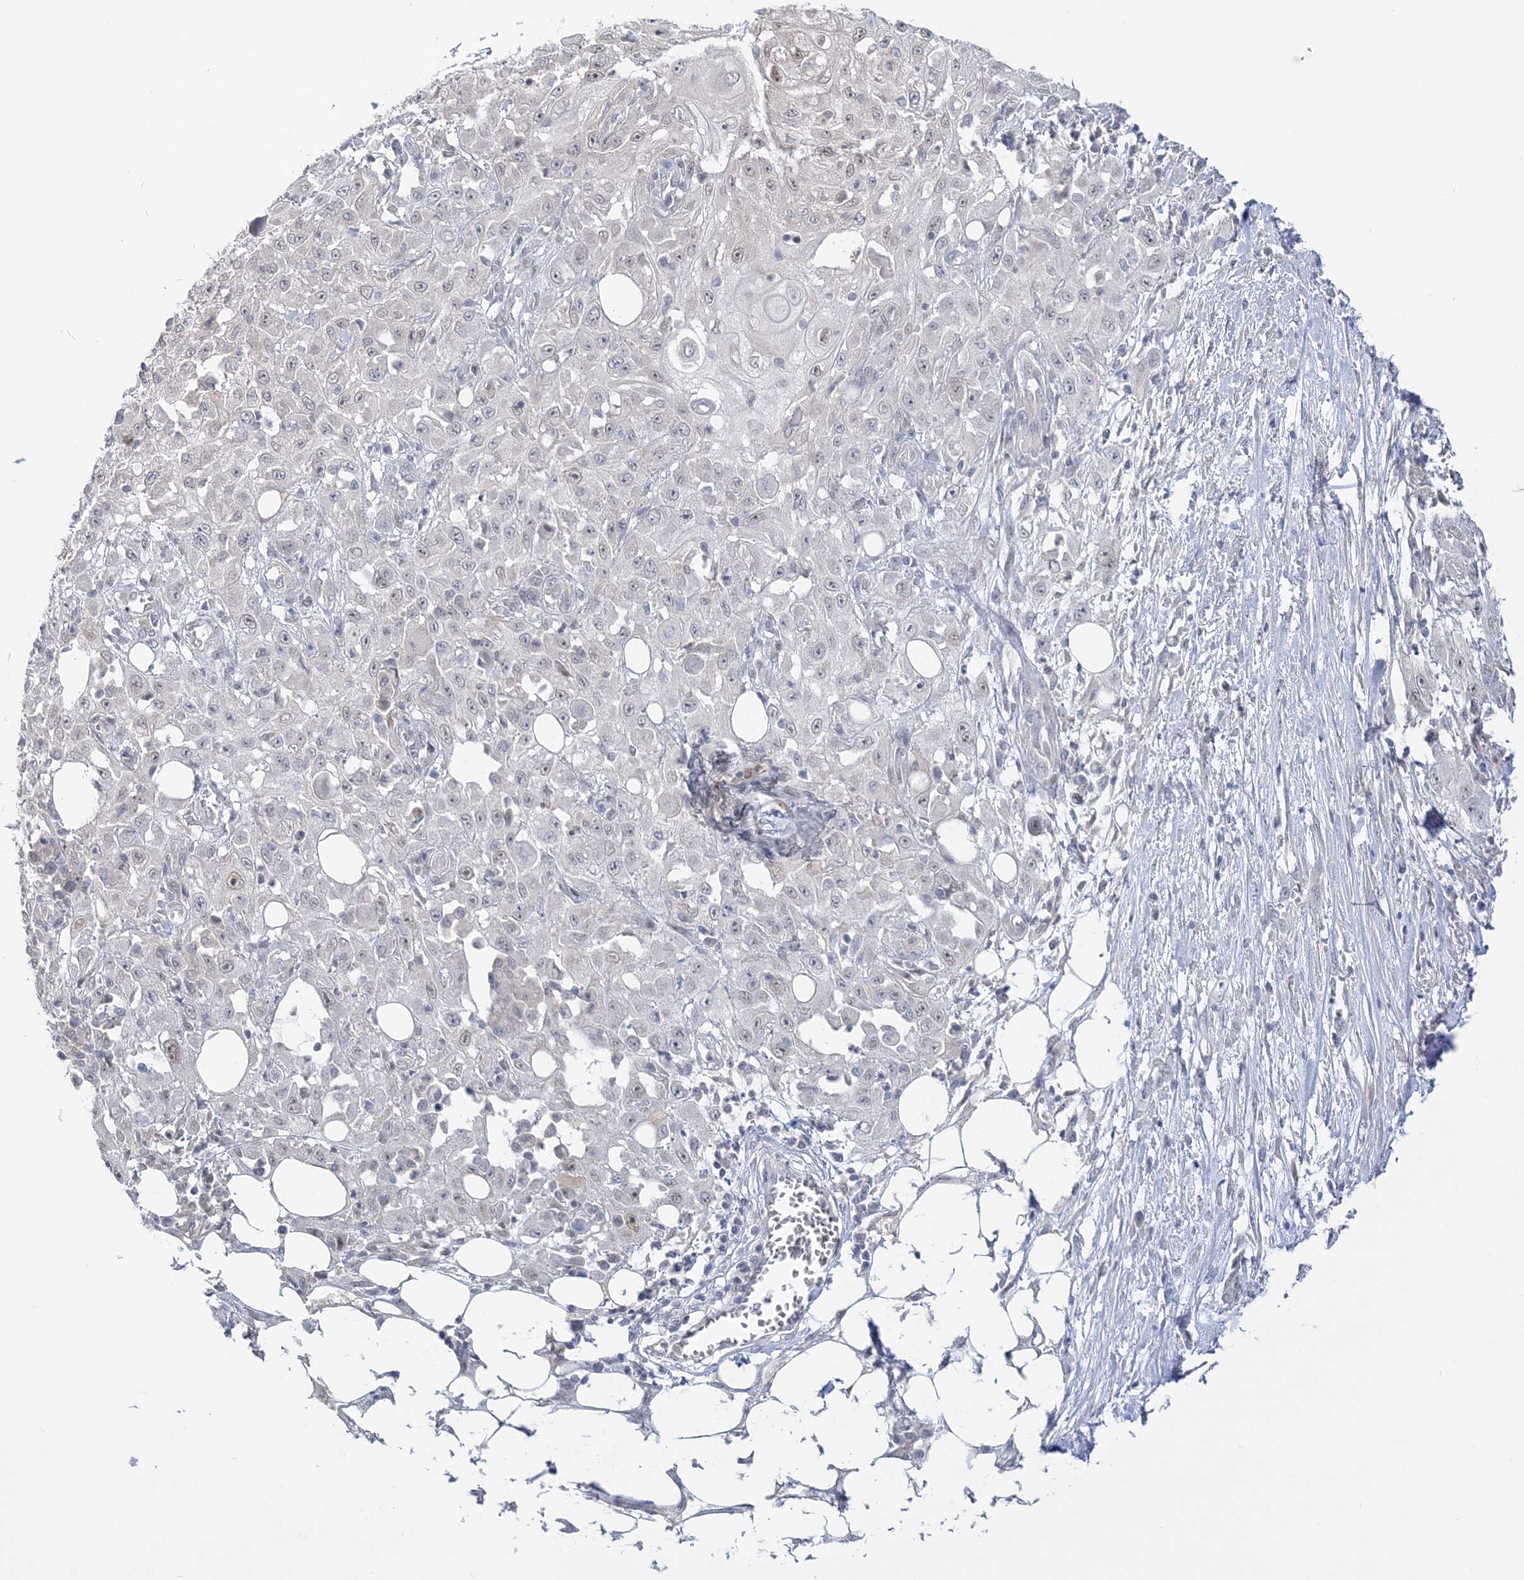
{"staining": {"intensity": "negative", "quantity": "none", "location": "none"}, "tissue": "skin cancer", "cell_type": "Tumor cells", "image_type": "cancer", "snomed": [{"axis": "morphology", "description": "Squamous cell carcinoma, NOS"}, {"axis": "morphology", "description": "Squamous cell carcinoma, metastatic, NOS"}, {"axis": "topography", "description": "Skin"}, {"axis": "topography", "description": "Lymph node"}], "caption": "The histopathology image exhibits no staining of tumor cells in skin cancer.", "gene": "THADA", "patient": {"sex": "male", "age": 75}}